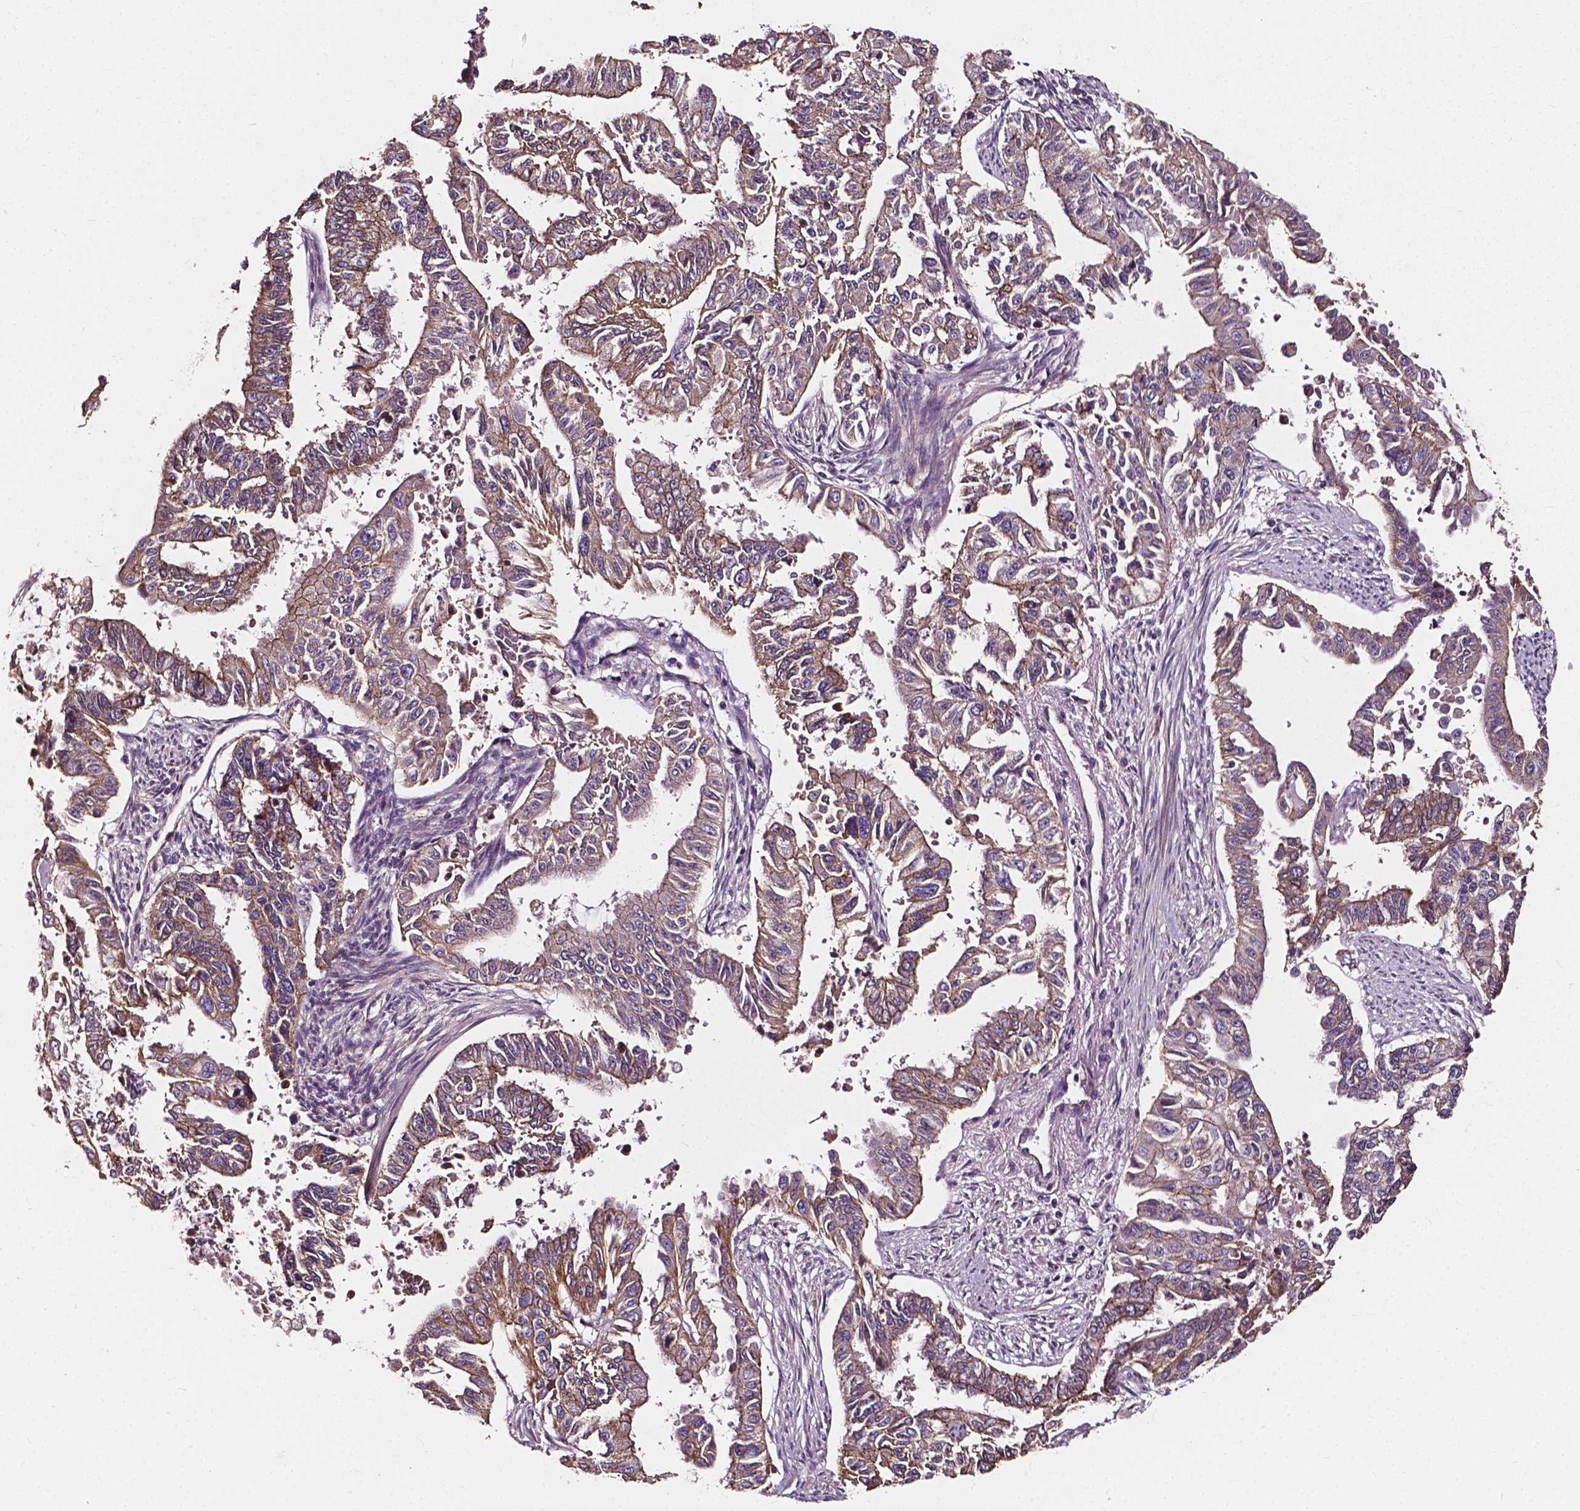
{"staining": {"intensity": "weak", "quantity": ">75%", "location": "cytoplasmic/membranous"}, "tissue": "endometrial cancer", "cell_type": "Tumor cells", "image_type": "cancer", "snomed": [{"axis": "morphology", "description": "Adenocarcinoma, NOS"}, {"axis": "topography", "description": "Uterus"}], "caption": "Weak cytoplasmic/membranous staining is appreciated in about >75% of tumor cells in adenocarcinoma (endometrial). (DAB IHC, brown staining for protein, blue staining for nuclei).", "gene": "ATG16L1", "patient": {"sex": "female", "age": 59}}